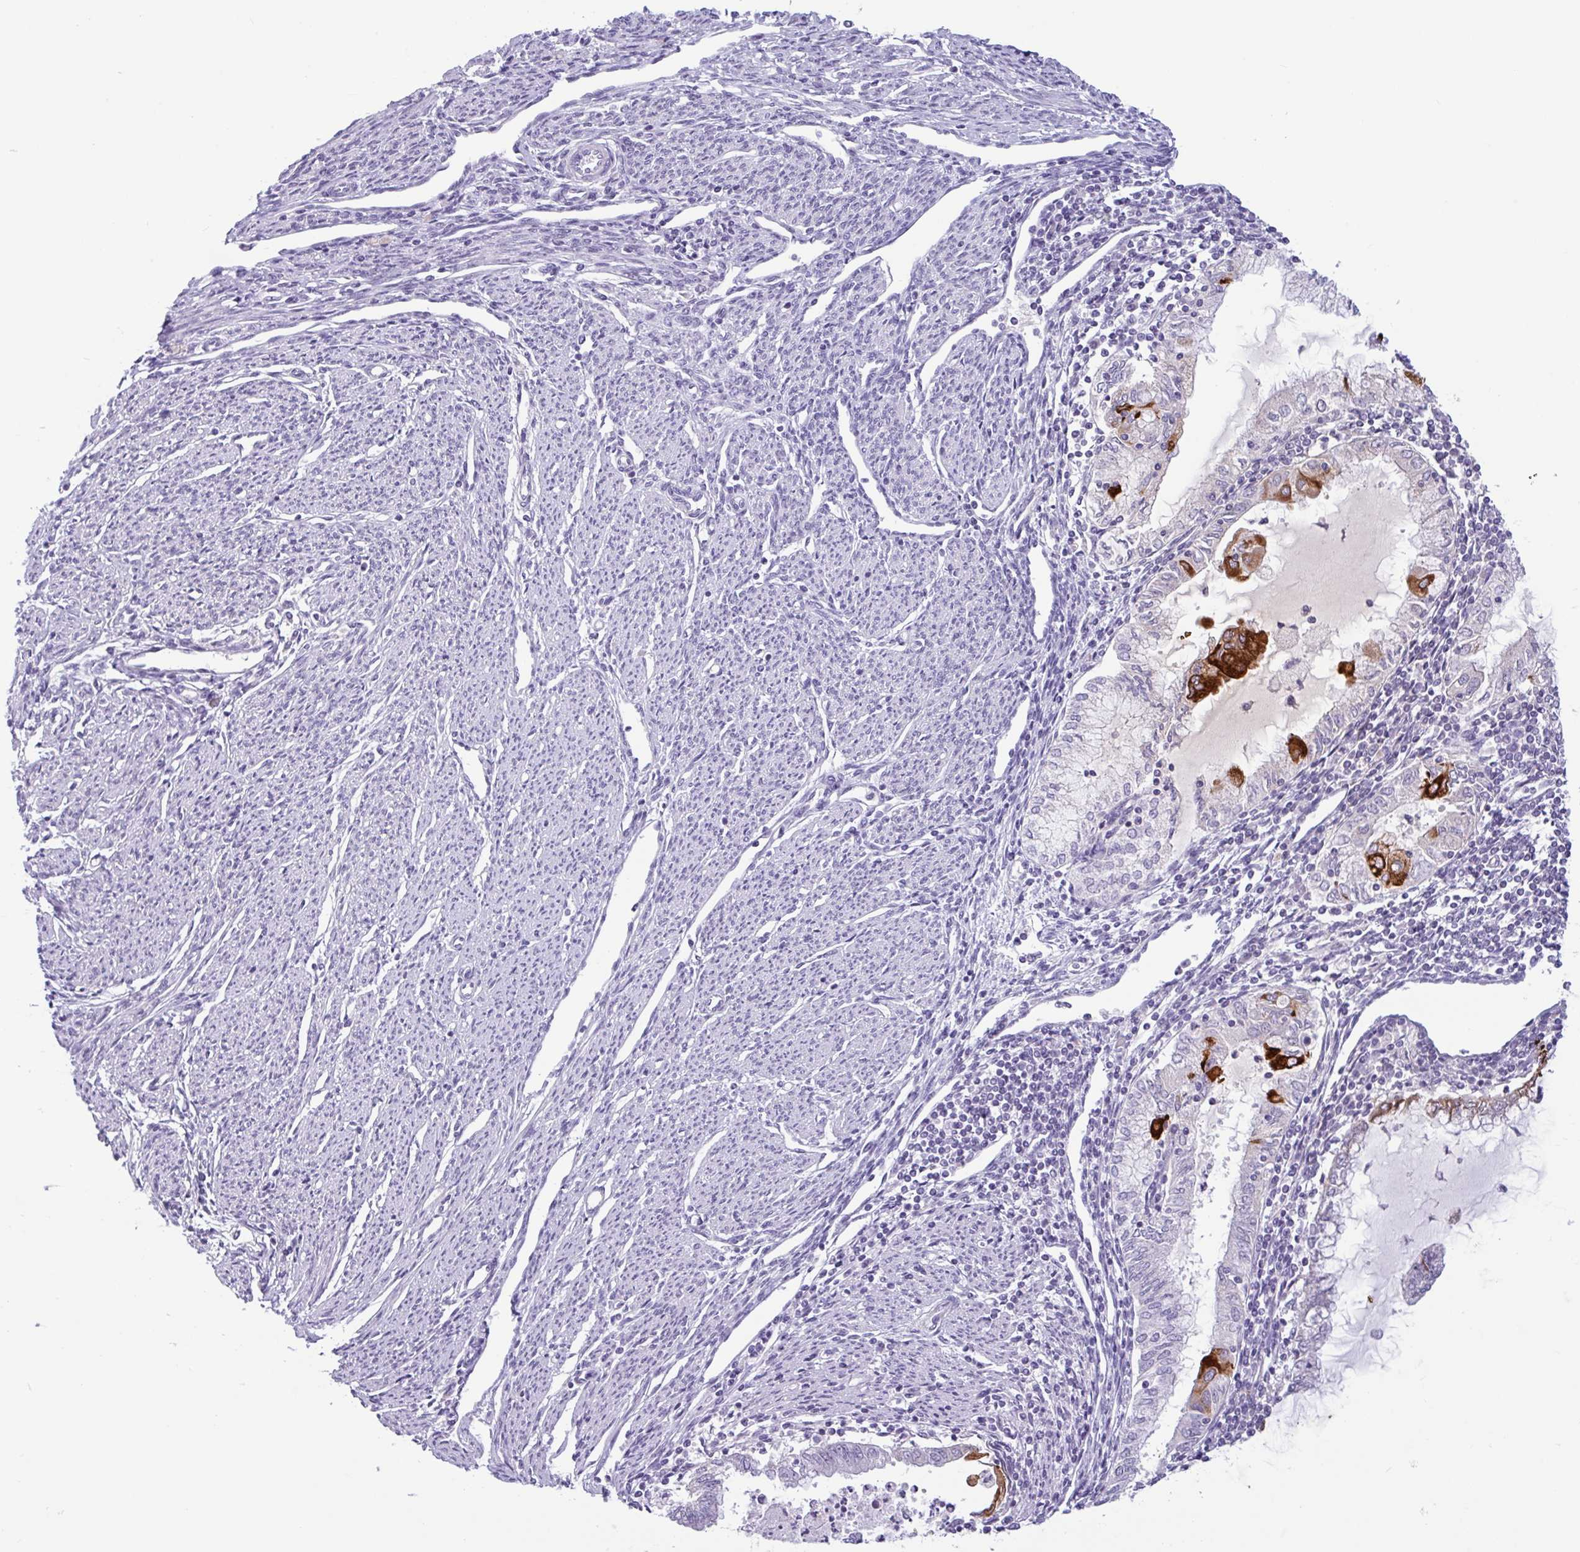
{"staining": {"intensity": "strong", "quantity": "<25%", "location": "cytoplasmic/membranous"}, "tissue": "endometrial cancer", "cell_type": "Tumor cells", "image_type": "cancer", "snomed": [{"axis": "morphology", "description": "Adenocarcinoma, NOS"}, {"axis": "topography", "description": "Endometrium"}], "caption": "Immunohistochemistry of human endometrial adenocarcinoma displays medium levels of strong cytoplasmic/membranous positivity in about <25% of tumor cells. (Brightfield microscopy of DAB IHC at high magnification).", "gene": "CTSE", "patient": {"sex": "female", "age": 79}}